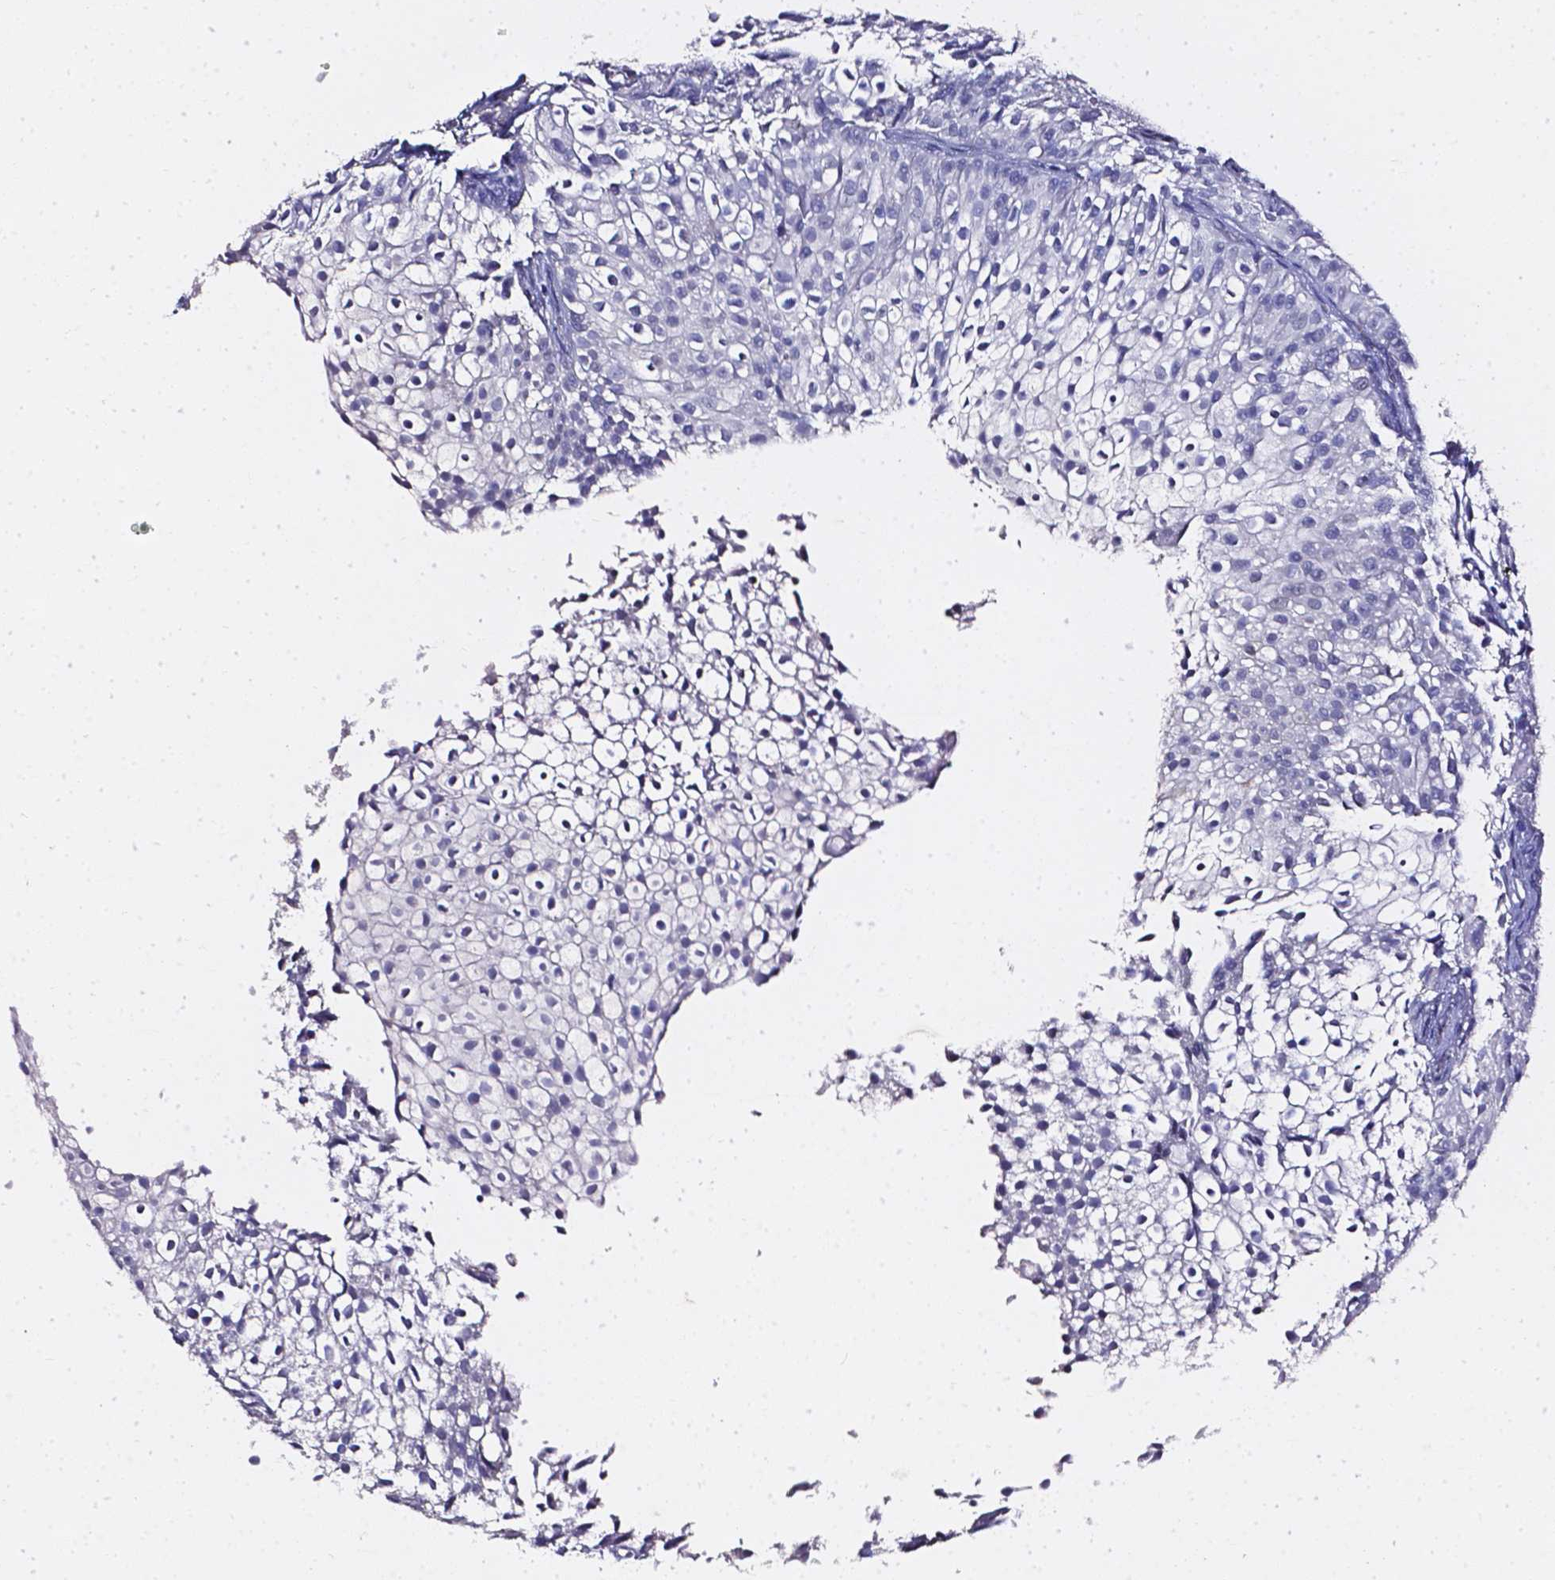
{"staining": {"intensity": "negative", "quantity": "none", "location": "none"}, "tissue": "urothelial cancer", "cell_type": "Tumor cells", "image_type": "cancer", "snomed": [{"axis": "morphology", "description": "Urothelial carcinoma, Low grade"}, {"axis": "topography", "description": "Urinary bladder"}], "caption": "Immunohistochemistry (IHC) of human urothelial carcinoma (low-grade) displays no positivity in tumor cells.", "gene": "AKR1B10", "patient": {"sex": "male", "age": 70}}